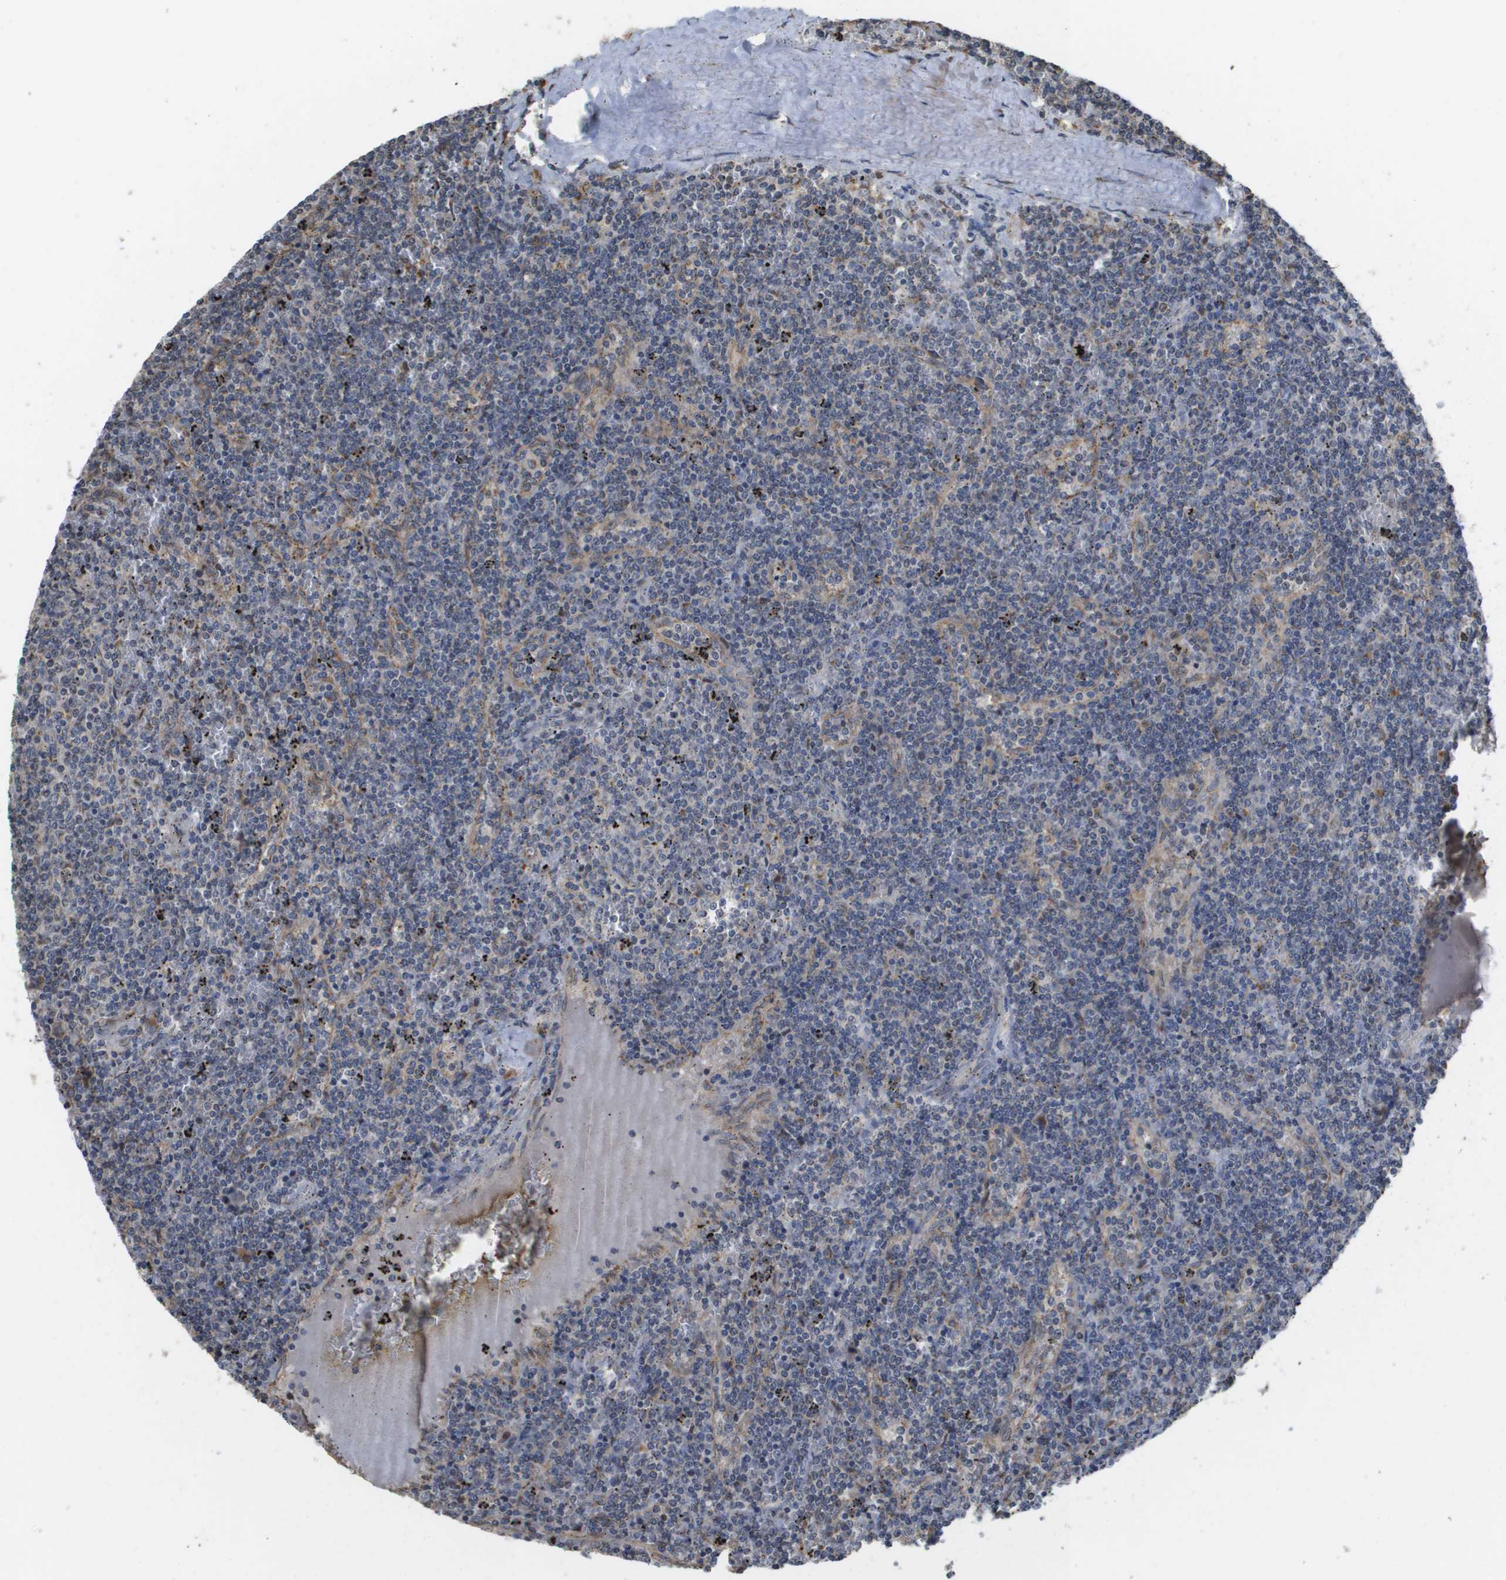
{"staining": {"intensity": "negative", "quantity": "none", "location": "none"}, "tissue": "lymphoma", "cell_type": "Tumor cells", "image_type": "cancer", "snomed": [{"axis": "morphology", "description": "Malignant lymphoma, non-Hodgkin's type, Low grade"}, {"axis": "topography", "description": "Spleen"}], "caption": "This is a image of immunohistochemistry staining of malignant lymphoma, non-Hodgkin's type (low-grade), which shows no staining in tumor cells. (DAB immunohistochemistry (IHC) with hematoxylin counter stain).", "gene": "PCK1", "patient": {"sex": "female", "age": 50}}